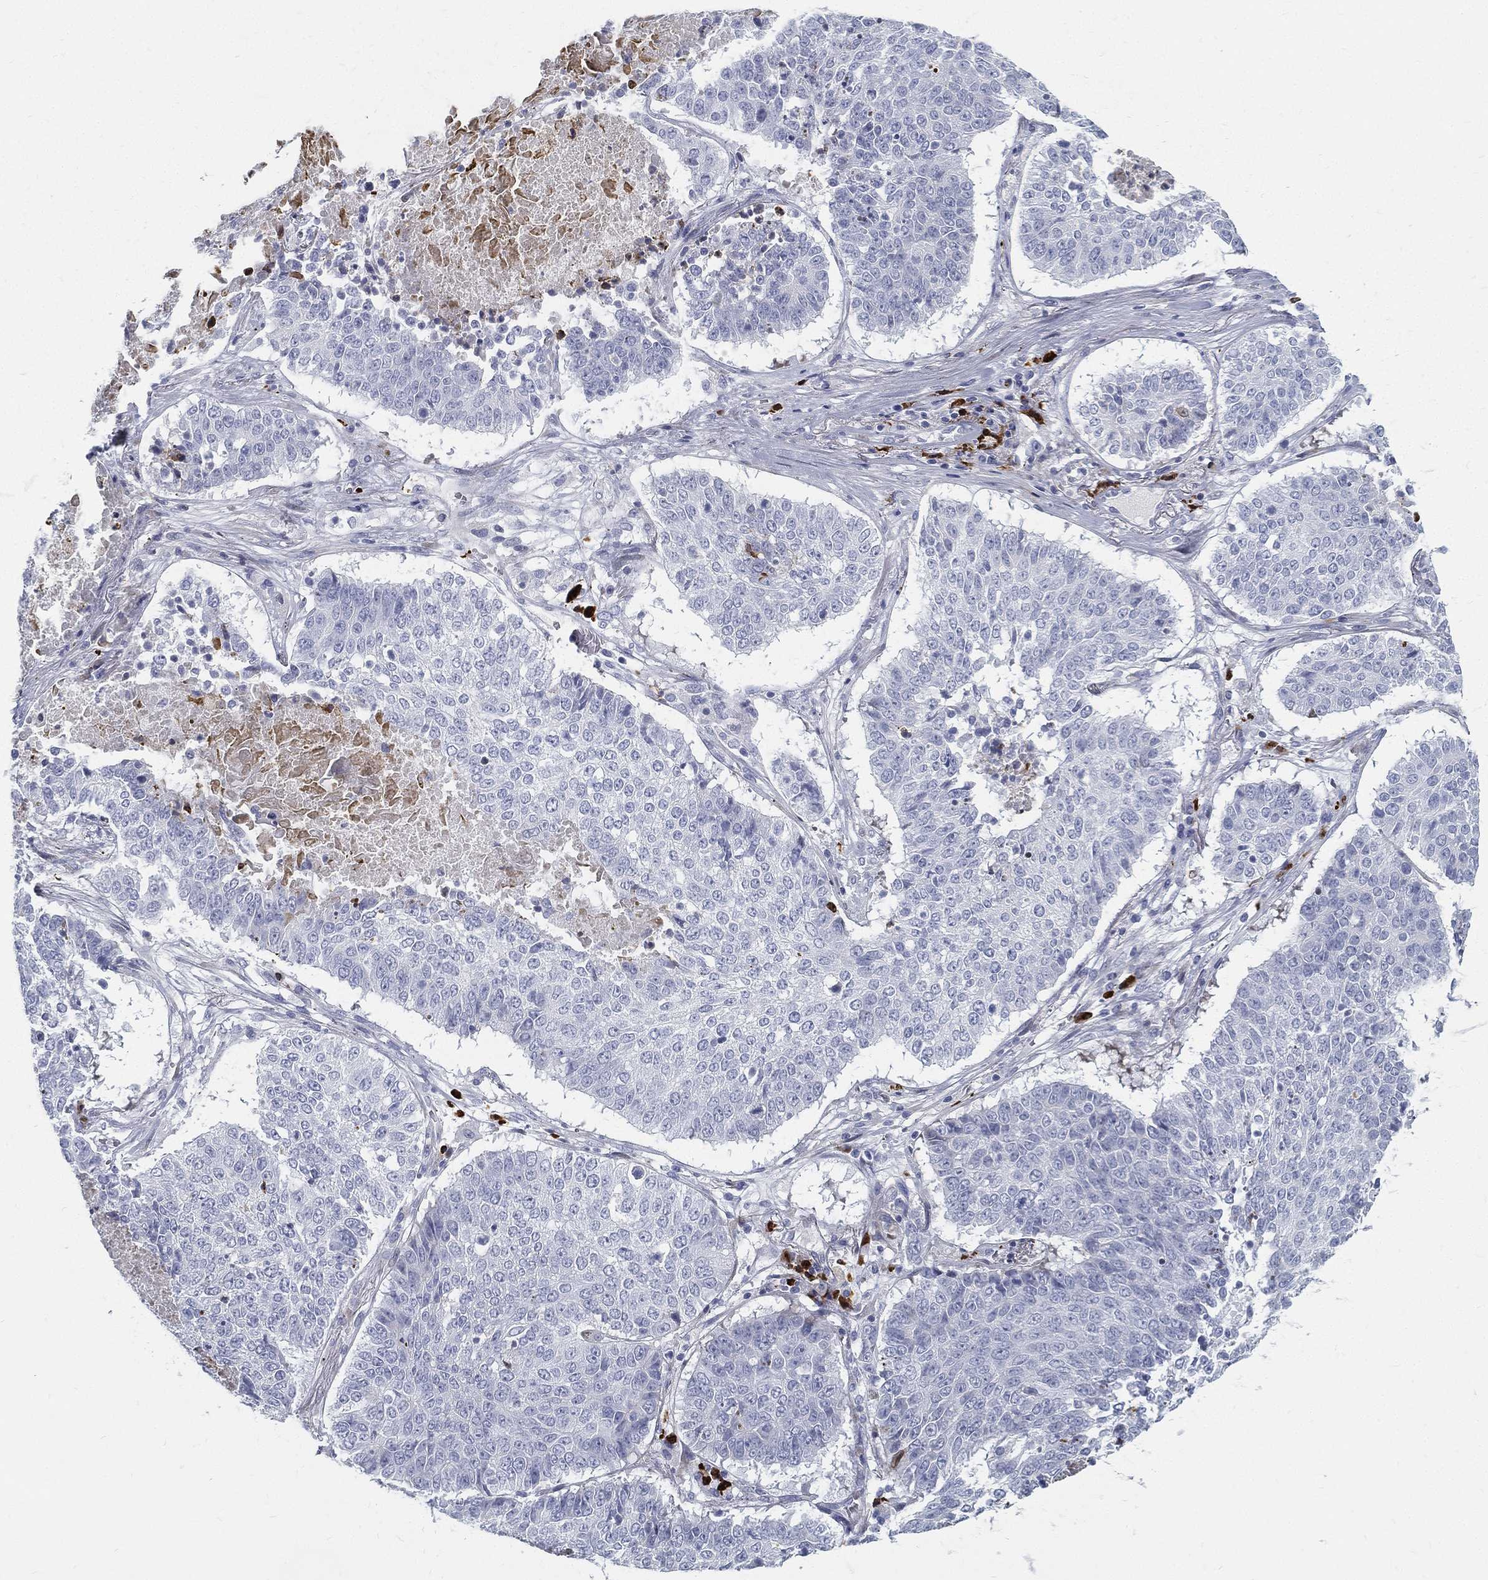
{"staining": {"intensity": "negative", "quantity": "none", "location": "none"}, "tissue": "lung cancer", "cell_type": "Tumor cells", "image_type": "cancer", "snomed": [{"axis": "morphology", "description": "Squamous cell carcinoma, NOS"}, {"axis": "topography", "description": "Lung"}], "caption": "Histopathology image shows no significant protein staining in tumor cells of squamous cell carcinoma (lung).", "gene": "SPPL2C", "patient": {"sex": "male", "age": 64}}